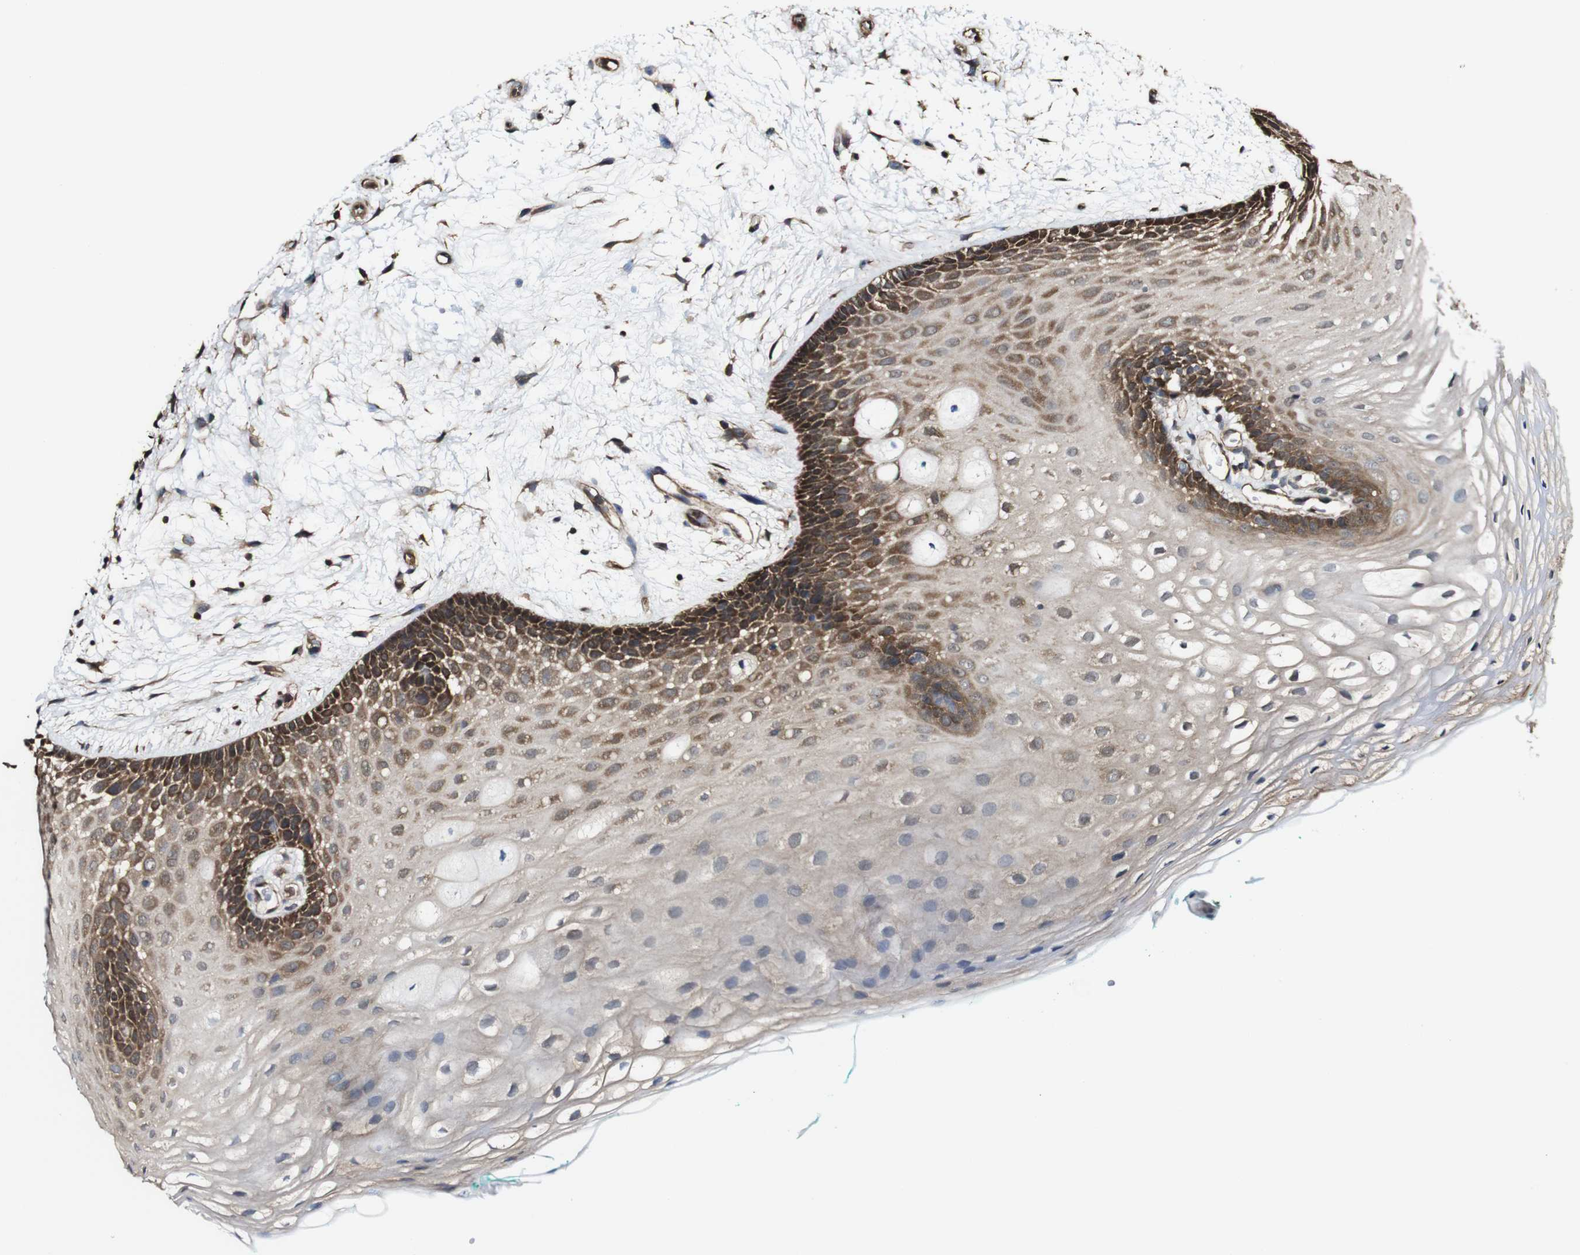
{"staining": {"intensity": "moderate", "quantity": ">75%", "location": "cytoplasmic/membranous"}, "tissue": "oral mucosa", "cell_type": "Squamous epithelial cells", "image_type": "normal", "snomed": [{"axis": "morphology", "description": "Normal tissue, NOS"}, {"axis": "topography", "description": "Skeletal muscle"}, {"axis": "topography", "description": "Oral tissue"}, {"axis": "topography", "description": "Peripheral nerve tissue"}], "caption": "This micrograph shows normal oral mucosa stained with immunohistochemistry to label a protein in brown. The cytoplasmic/membranous of squamous epithelial cells show moderate positivity for the protein. Nuclei are counter-stained blue.", "gene": "PTPRR", "patient": {"sex": "female", "age": 84}}